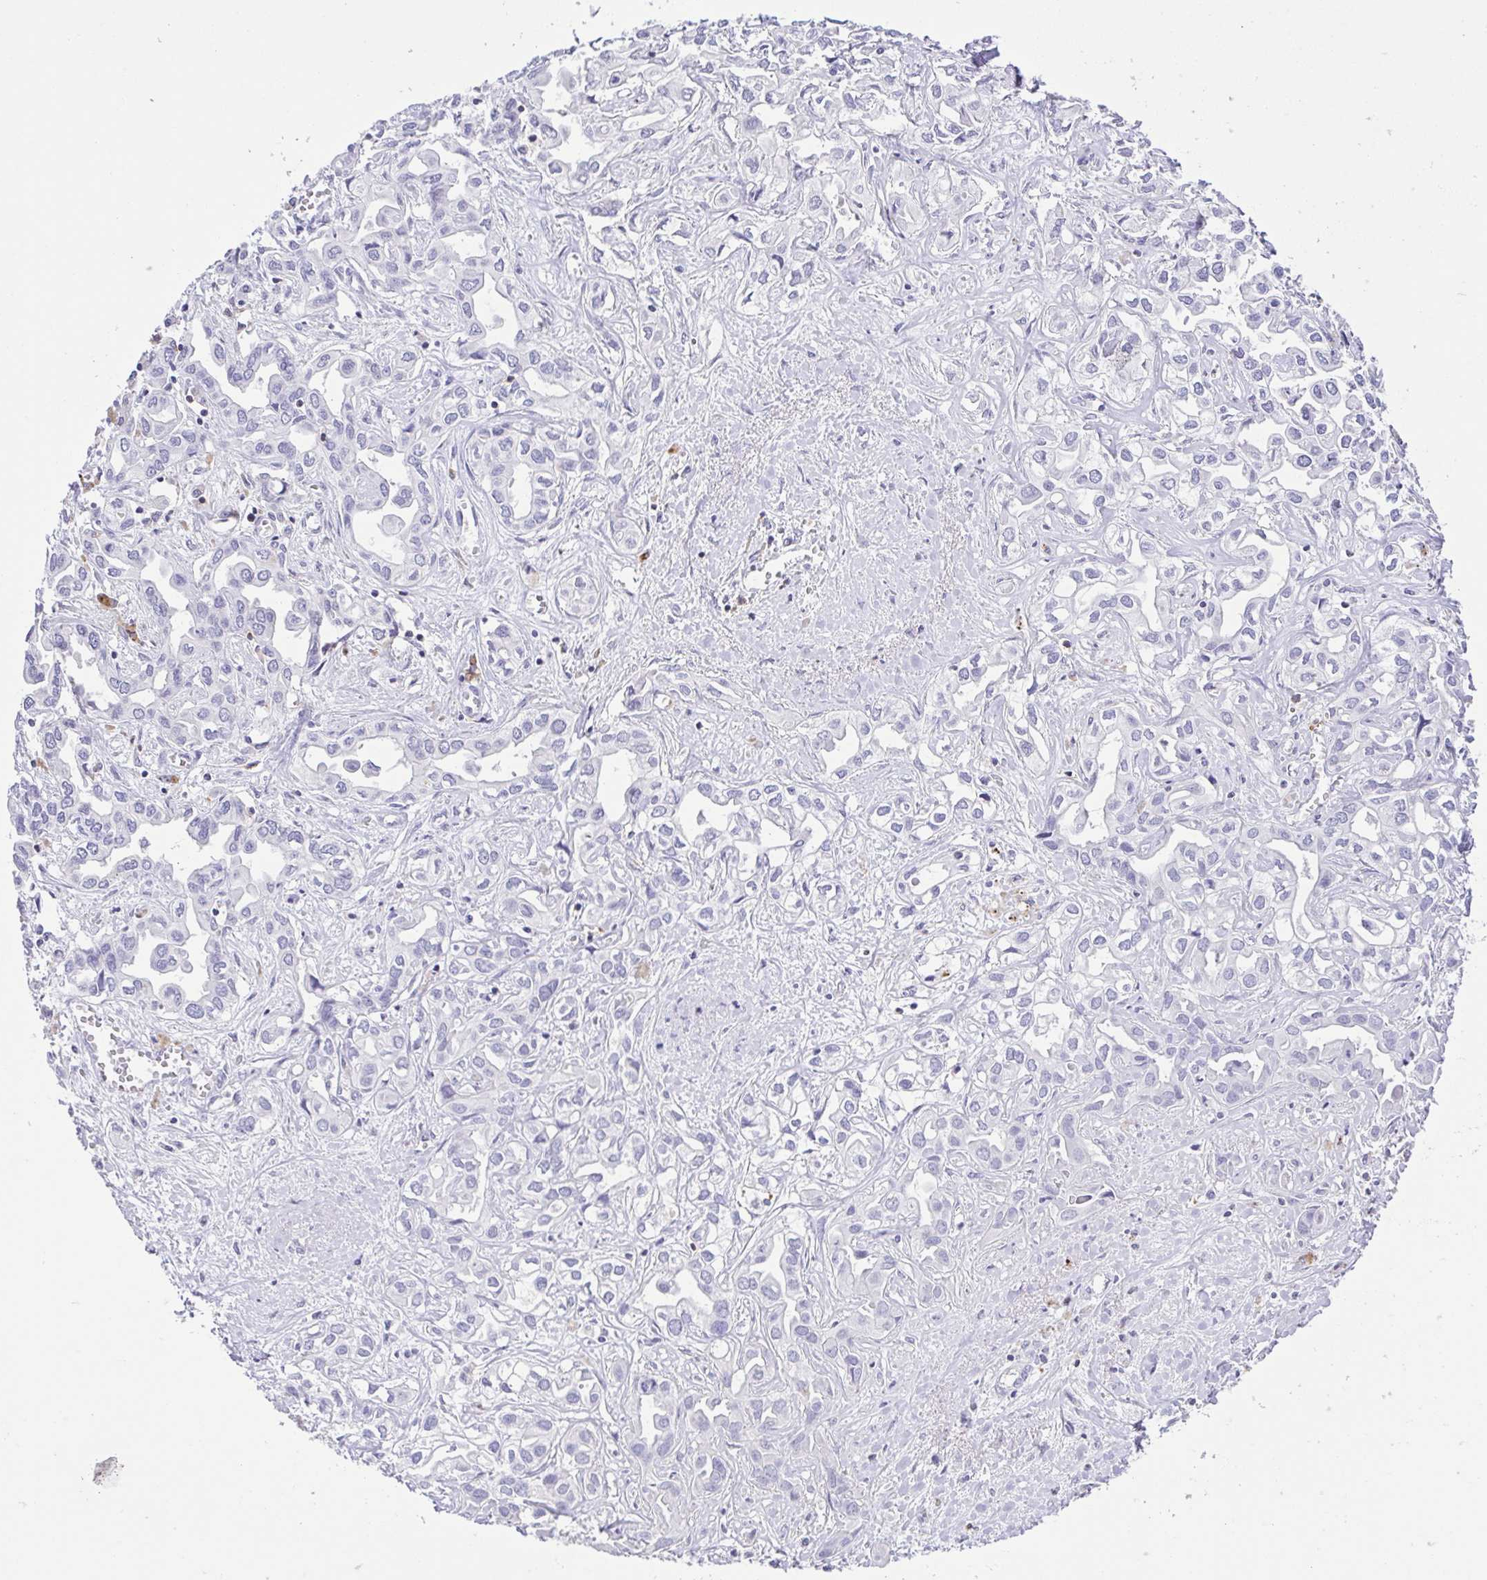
{"staining": {"intensity": "negative", "quantity": "none", "location": "none"}, "tissue": "liver cancer", "cell_type": "Tumor cells", "image_type": "cancer", "snomed": [{"axis": "morphology", "description": "Cholangiocarcinoma"}, {"axis": "topography", "description": "Liver"}], "caption": "Tumor cells are negative for brown protein staining in liver cancer.", "gene": "PGLYRP1", "patient": {"sex": "female", "age": 64}}